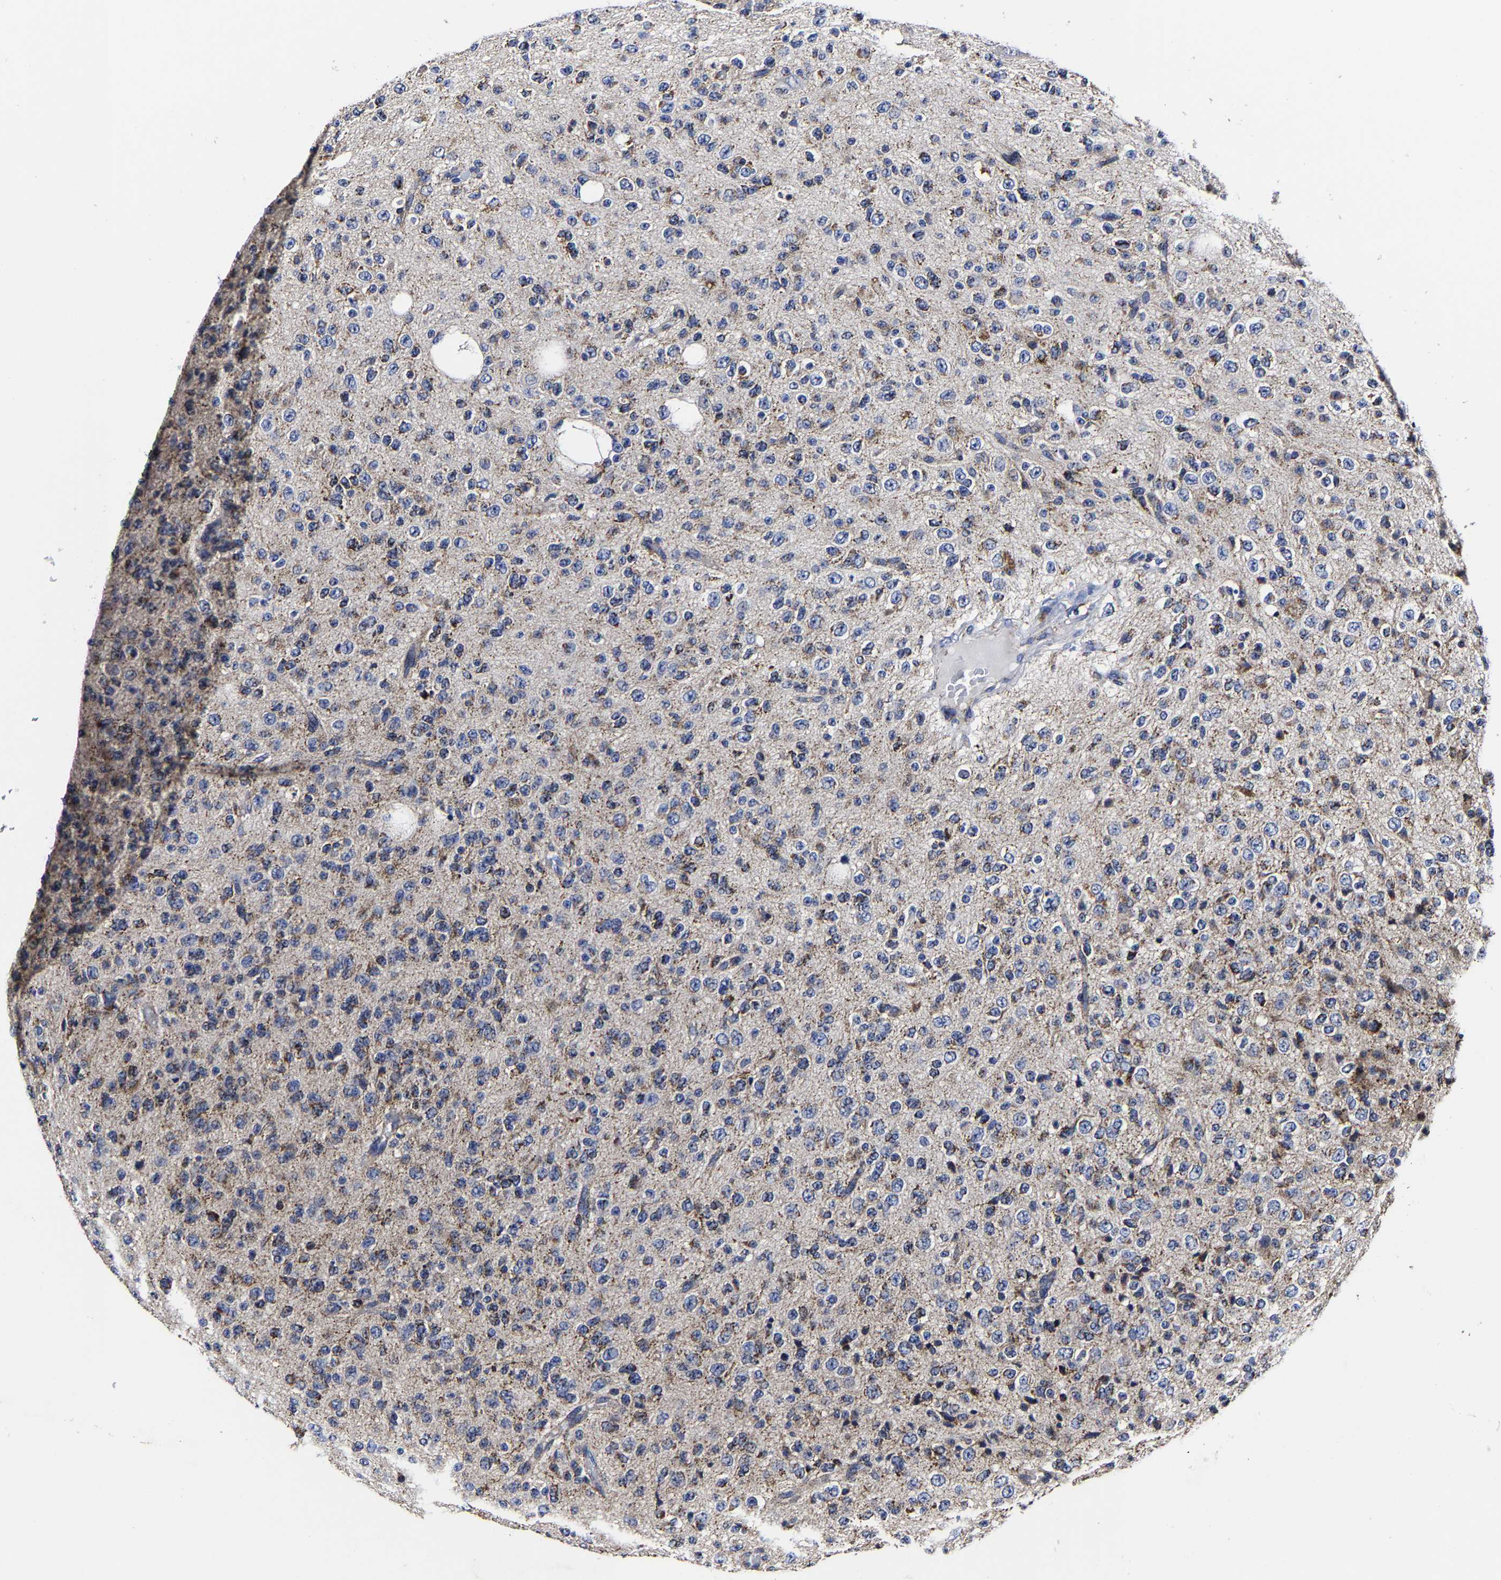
{"staining": {"intensity": "weak", "quantity": "<25%", "location": "cytoplasmic/membranous"}, "tissue": "glioma", "cell_type": "Tumor cells", "image_type": "cancer", "snomed": [{"axis": "morphology", "description": "Glioma, malignant, High grade"}, {"axis": "topography", "description": "pancreas cauda"}], "caption": "Tumor cells show no significant protein staining in high-grade glioma (malignant).", "gene": "AASS", "patient": {"sex": "male", "age": 60}}